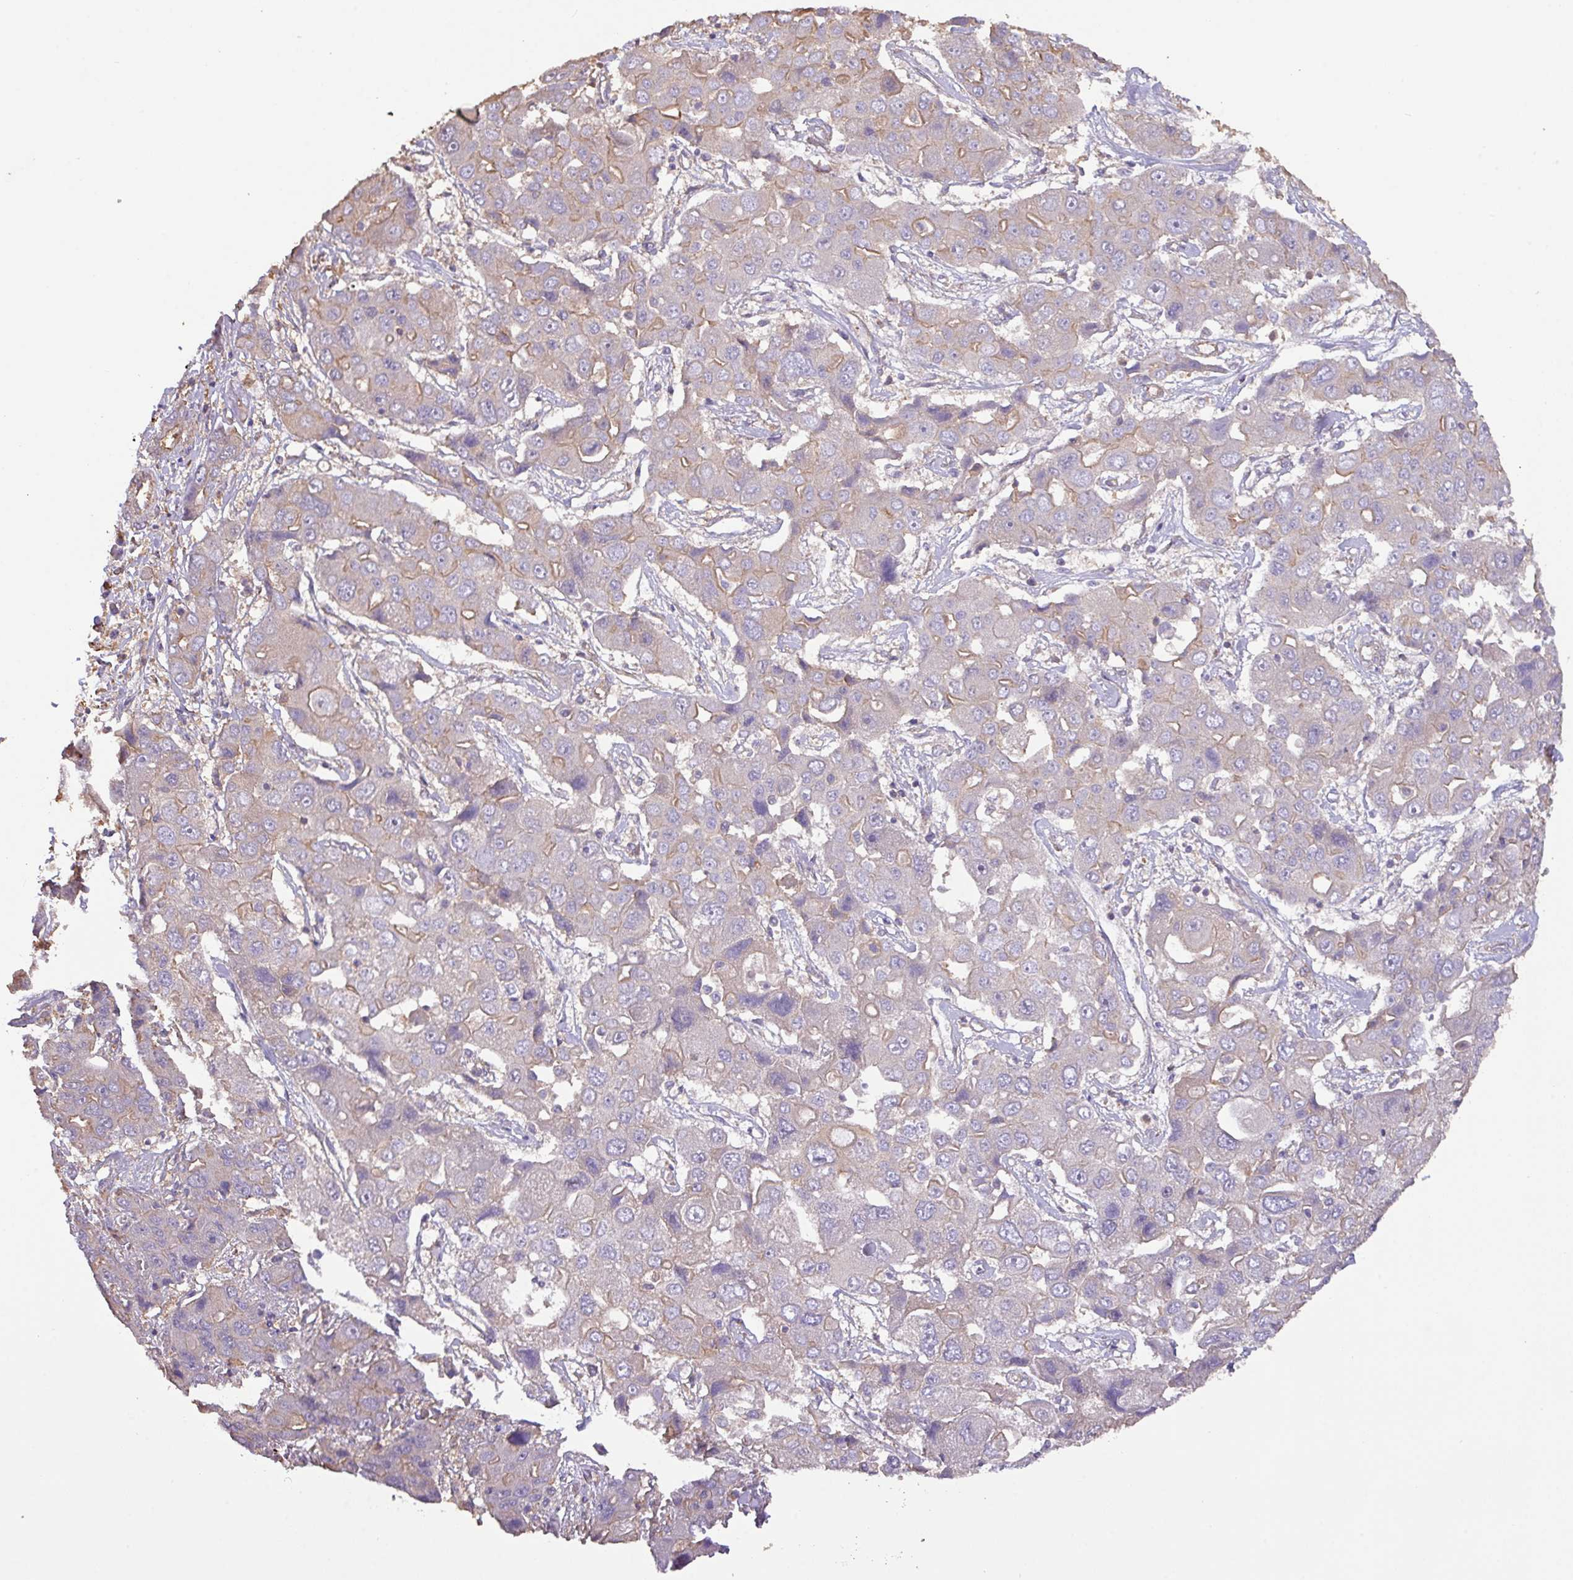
{"staining": {"intensity": "negative", "quantity": "none", "location": "none"}, "tissue": "liver cancer", "cell_type": "Tumor cells", "image_type": "cancer", "snomed": [{"axis": "morphology", "description": "Cholangiocarcinoma"}, {"axis": "topography", "description": "Liver"}], "caption": "Protein analysis of cholangiocarcinoma (liver) exhibits no significant staining in tumor cells.", "gene": "CALML4", "patient": {"sex": "male", "age": 67}}